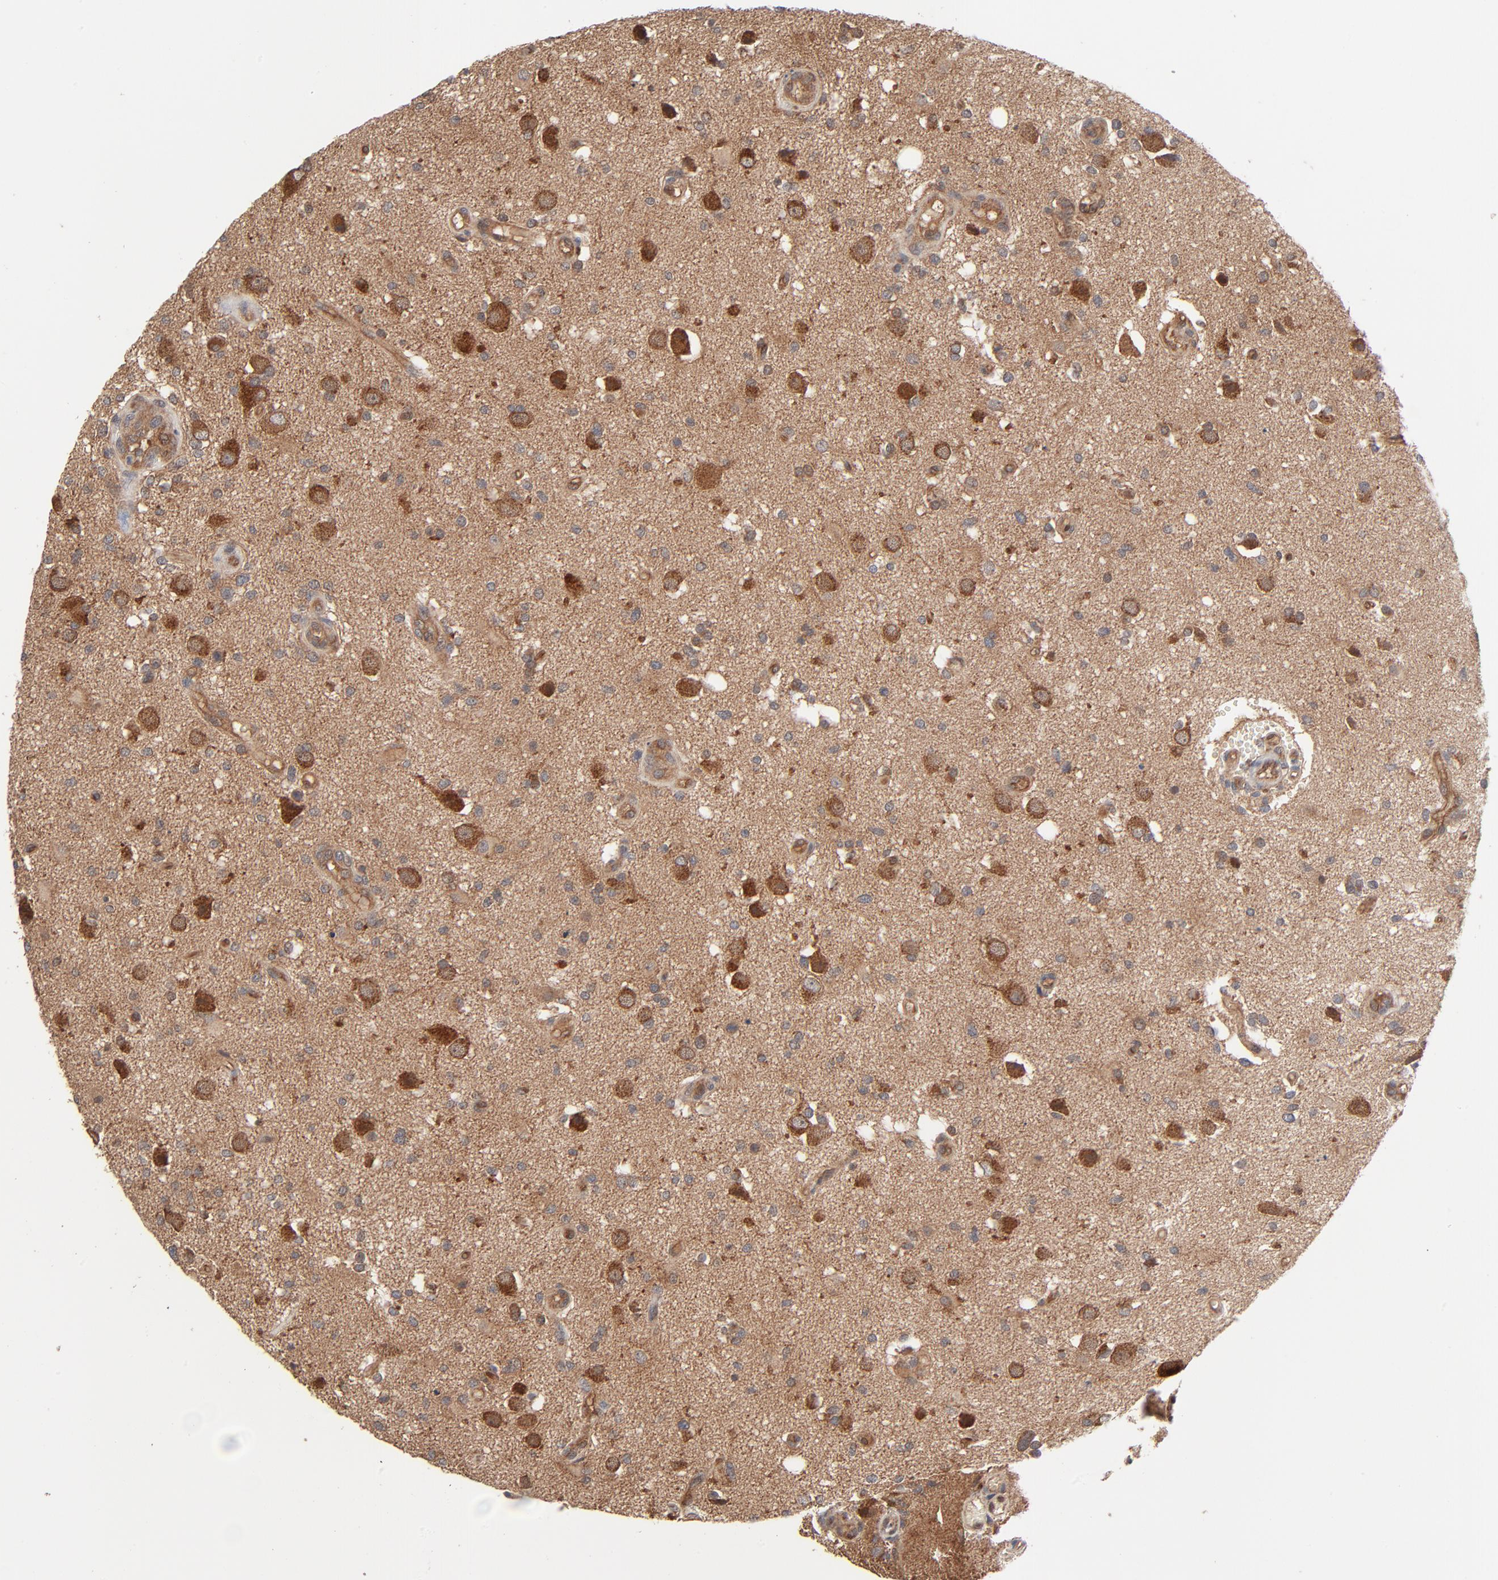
{"staining": {"intensity": "moderate", "quantity": "25%-75%", "location": "cytoplasmic/membranous"}, "tissue": "glioma", "cell_type": "Tumor cells", "image_type": "cancer", "snomed": [{"axis": "morphology", "description": "Normal tissue, NOS"}, {"axis": "morphology", "description": "Glioma, malignant, High grade"}, {"axis": "topography", "description": "Cerebral cortex"}], "caption": "Glioma was stained to show a protein in brown. There is medium levels of moderate cytoplasmic/membranous positivity in about 25%-75% of tumor cells. (Brightfield microscopy of DAB IHC at high magnification).", "gene": "ABLIM3", "patient": {"sex": "male", "age": 75}}